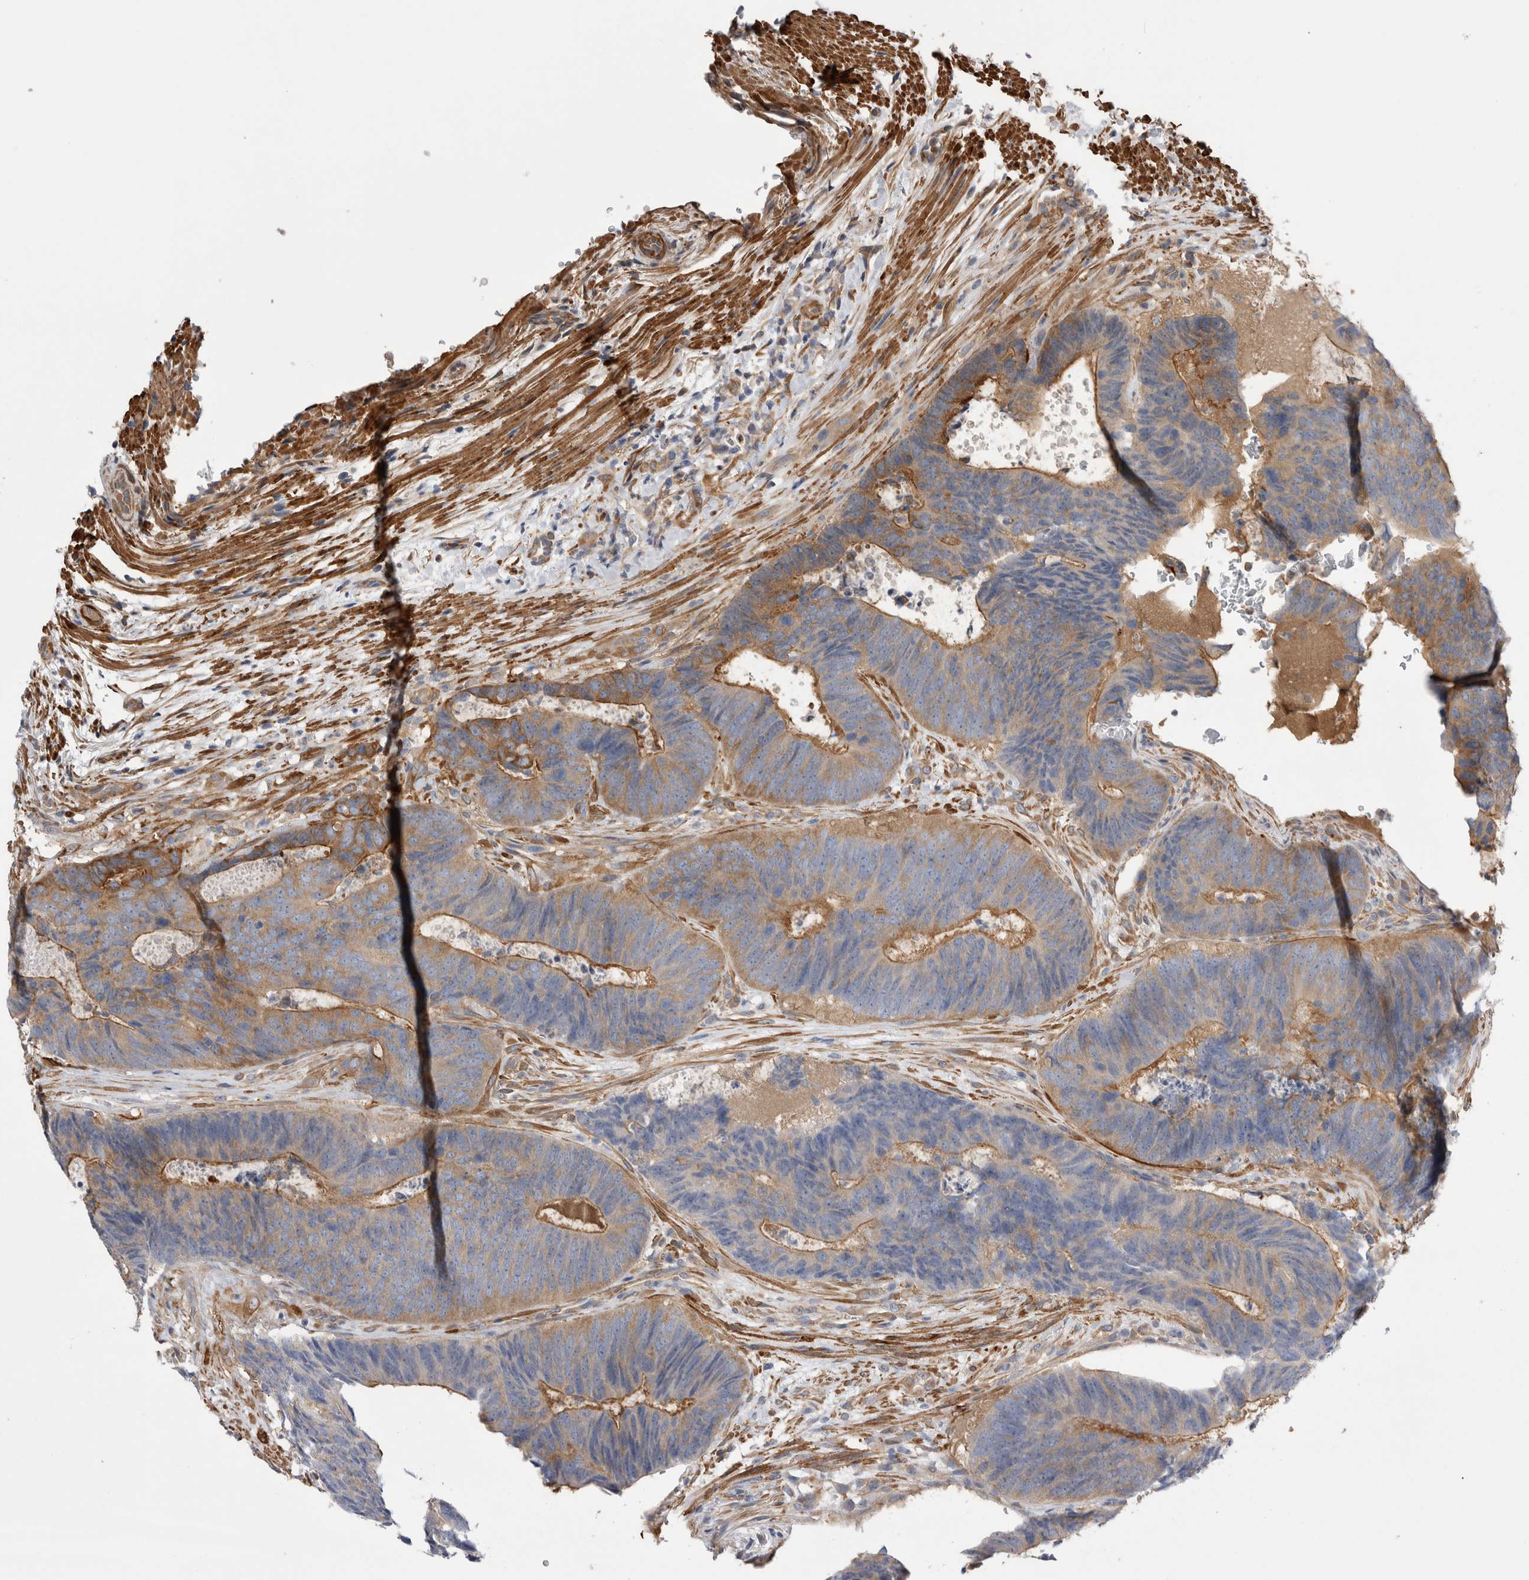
{"staining": {"intensity": "moderate", "quantity": "25%-75%", "location": "cytoplasmic/membranous"}, "tissue": "colorectal cancer", "cell_type": "Tumor cells", "image_type": "cancer", "snomed": [{"axis": "morphology", "description": "Adenocarcinoma, NOS"}, {"axis": "topography", "description": "Colon"}], "caption": "Immunohistochemical staining of human colorectal cancer shows medium levels of moderate cytoplasmic/membranous protein expression in about 25%-75% of tumor cells. (Brightfield microscopy of DAB IHC at high magnification).", "gene": "EPRS1", "patient": {"sex": "male", "age": 56}}